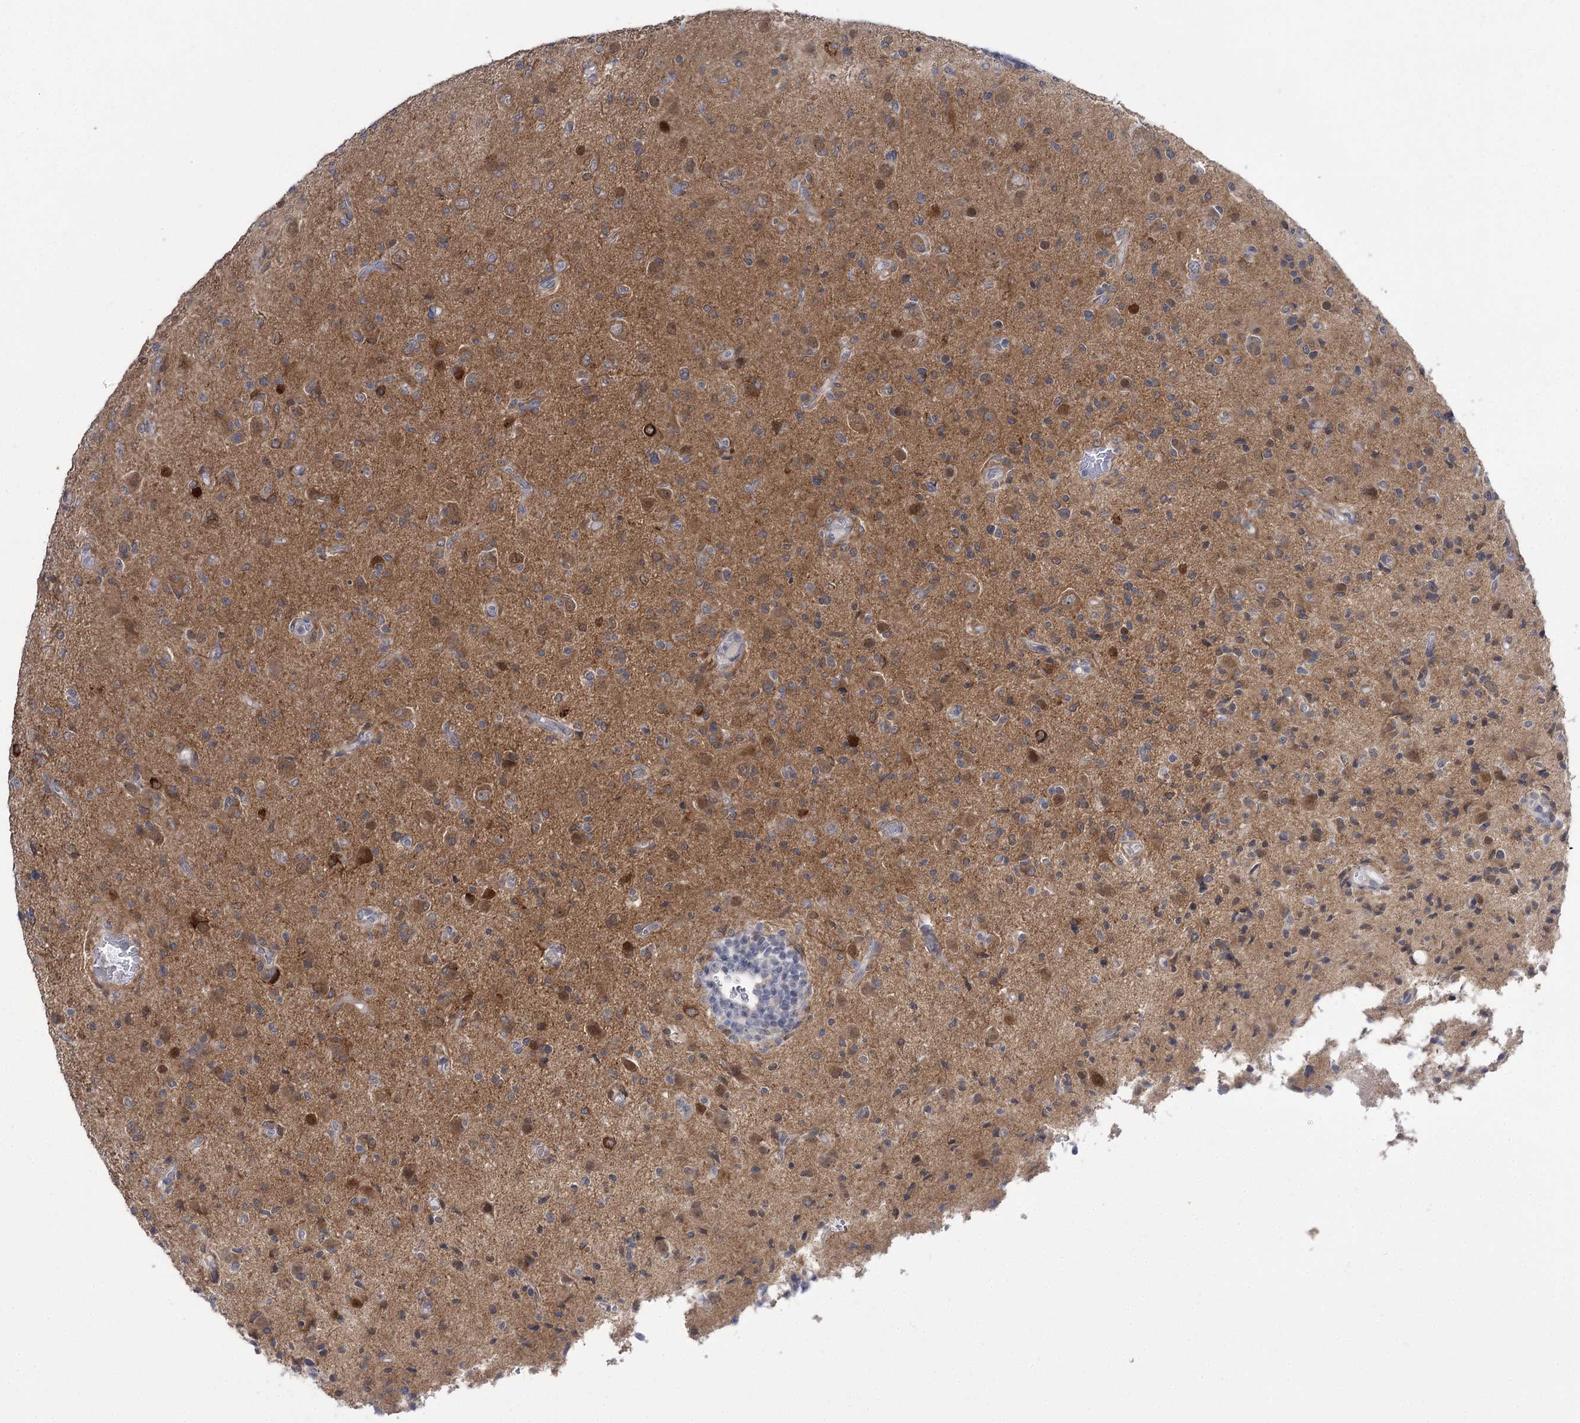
{"staining": {"intensity": "moderate", "quantity": "<25%", "location": "cytoplasmic/membranous"}, "tissue": "glioma", "cell_type": "Tumor cells", "image_type": "cancer", "snomed": [{"axis": "morphology", "description": "Glioma, malignant, High grade"}, {"axis": "topography", "description": "Brain"}], "caption": "IHC of human high-grade glioma (malignant) exhibits low levels of moderate cytoplasmic/membranous positivity in about <25% of tumor cells.", "gene": "PHYHIPL", "patient": {"sex": "female", "age": 57}}